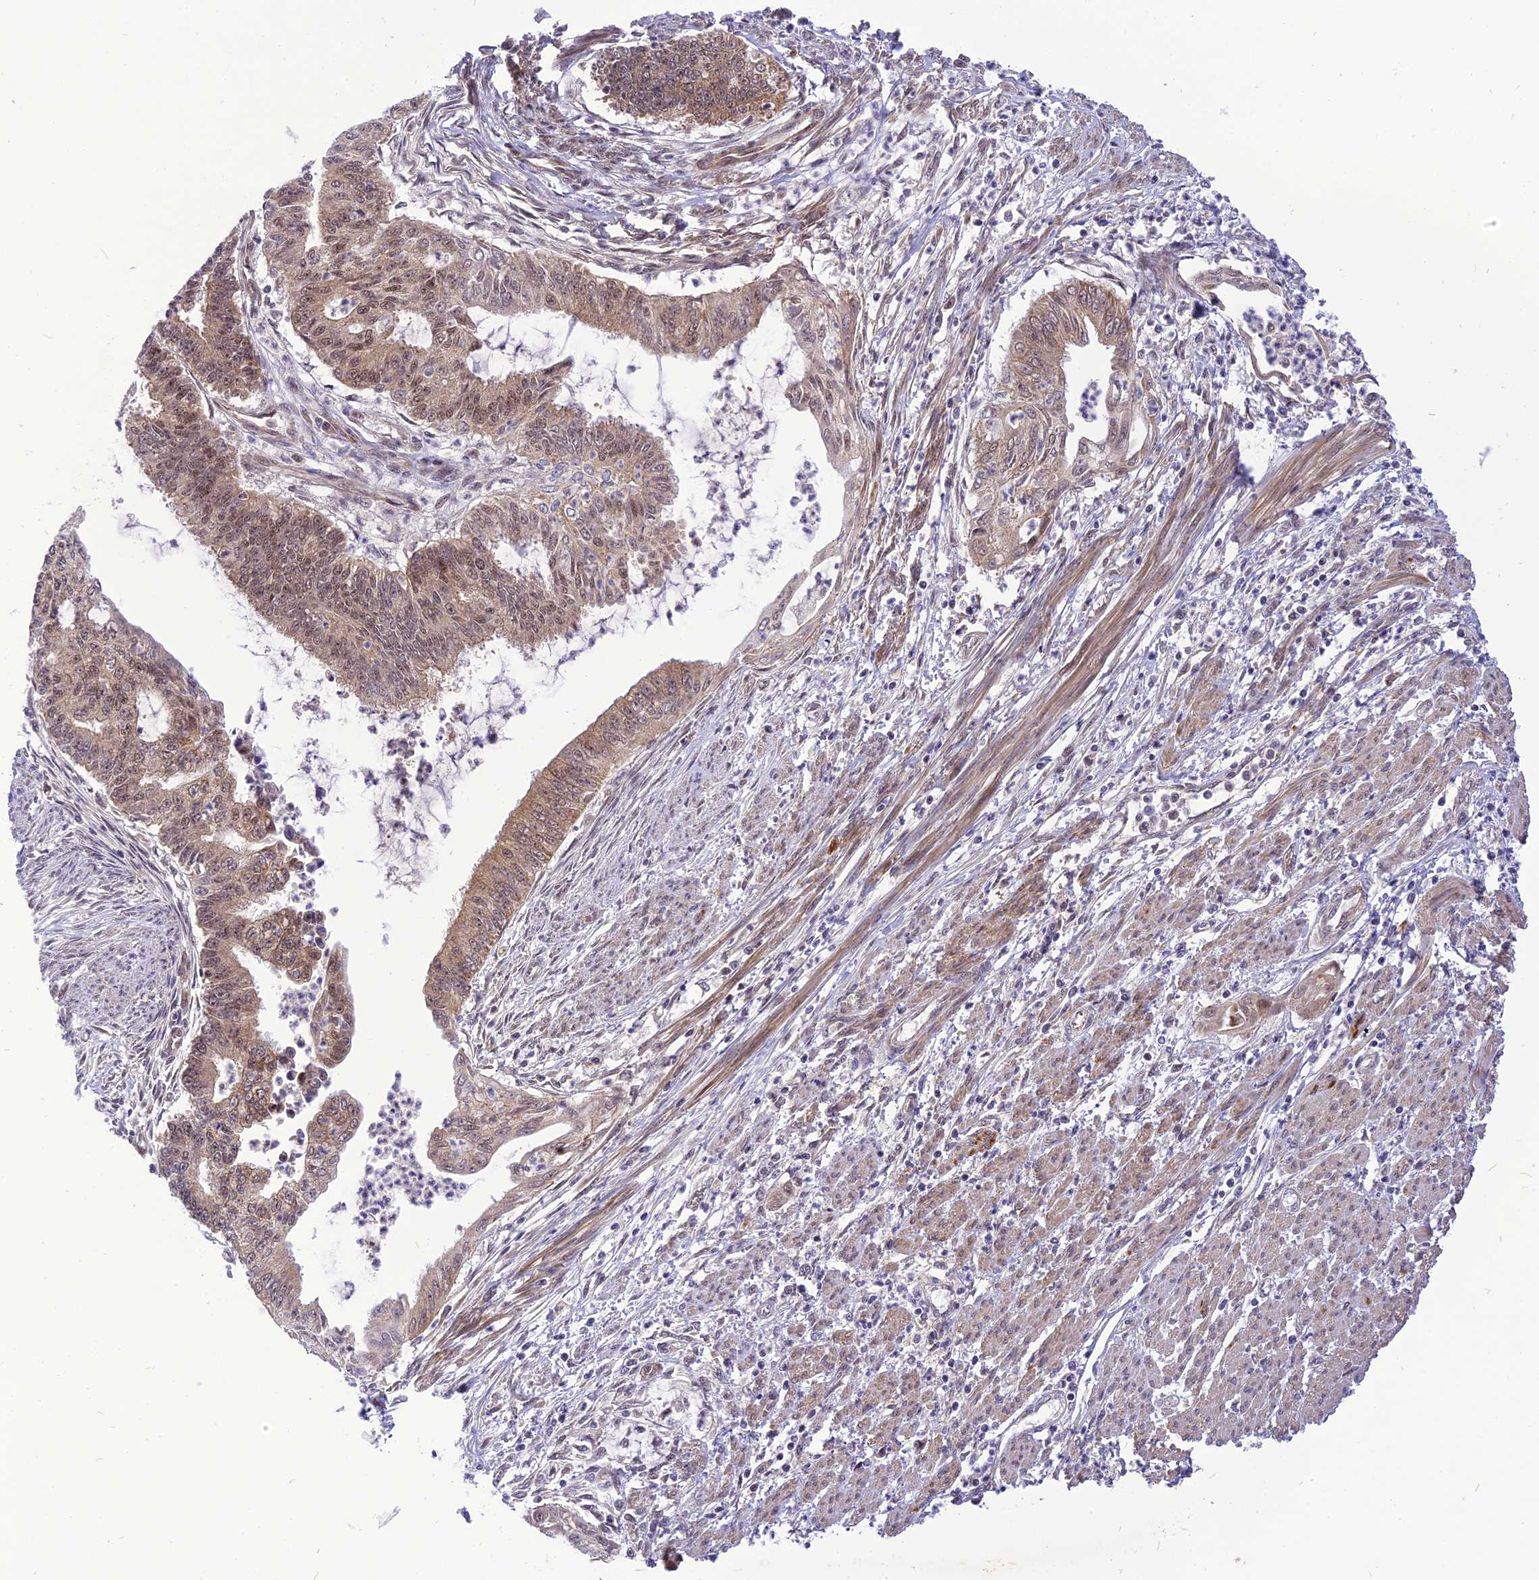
{"staining": {"intensity": "moderate", "quantity": "25%-75%", "location": "cytoplasmic/membranous,nuclear"}, "tissue": "endometrial cancer", "cell_type": "Tumor cells", "image_type": "cancer", "snomed": [{"axis": "morphology", "description": "Adenocarcinoma, NOS"}, {"axis": "topography", "description": "Endometrium"}], "caption": "Adenocarcinoma (endometrial) tissue demonstrates moderate cytoplasmic/membranous and nuclear positivity in approximately 25%-75% of tumor cells, visualized by immunohistochemistry. Nuclei are stained in blue.", "gene": "CMC1", "patient": {"sex": "female", "age": 73}}